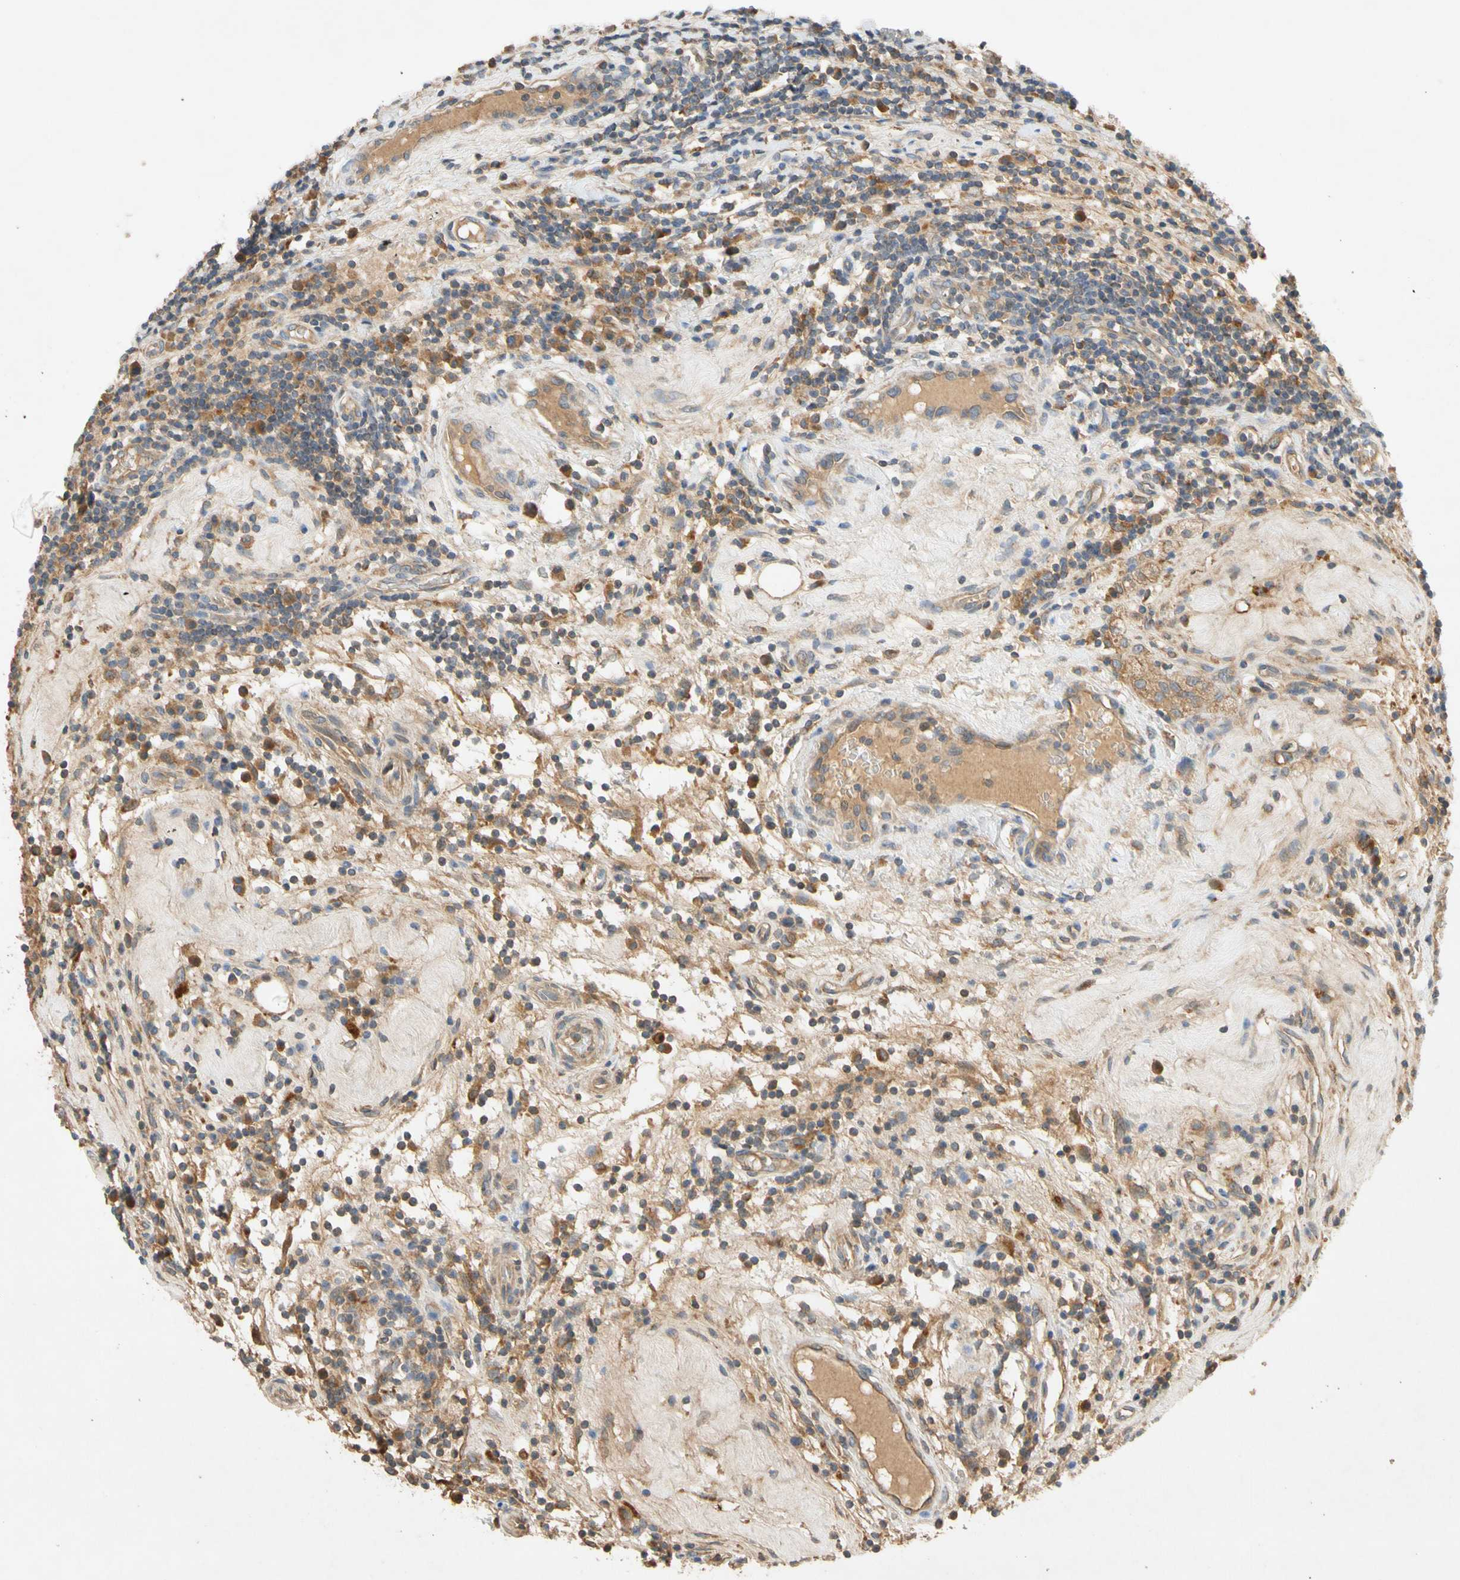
{"staining": {"intensity": "moderate", "quantity": "25%-75%", "location": "cytoplasmic/membranous"}, "tissue": "testis cancer", "cell_type": "Tumor cells", "image_type": "cancer", "snomed": [{"axis": "morphology", "description": "Seminoma, NOS"}, {"axis": "topography", "description": "Testis"}], "caption": "Human testis cancer (seminoma) stained with a brown dye shows moderate cytoplasmic/membranous positive expression in about 25%-75% of tumor cells.", "gene": "USP46", "patient": {"sex": "male", "age": 43}}